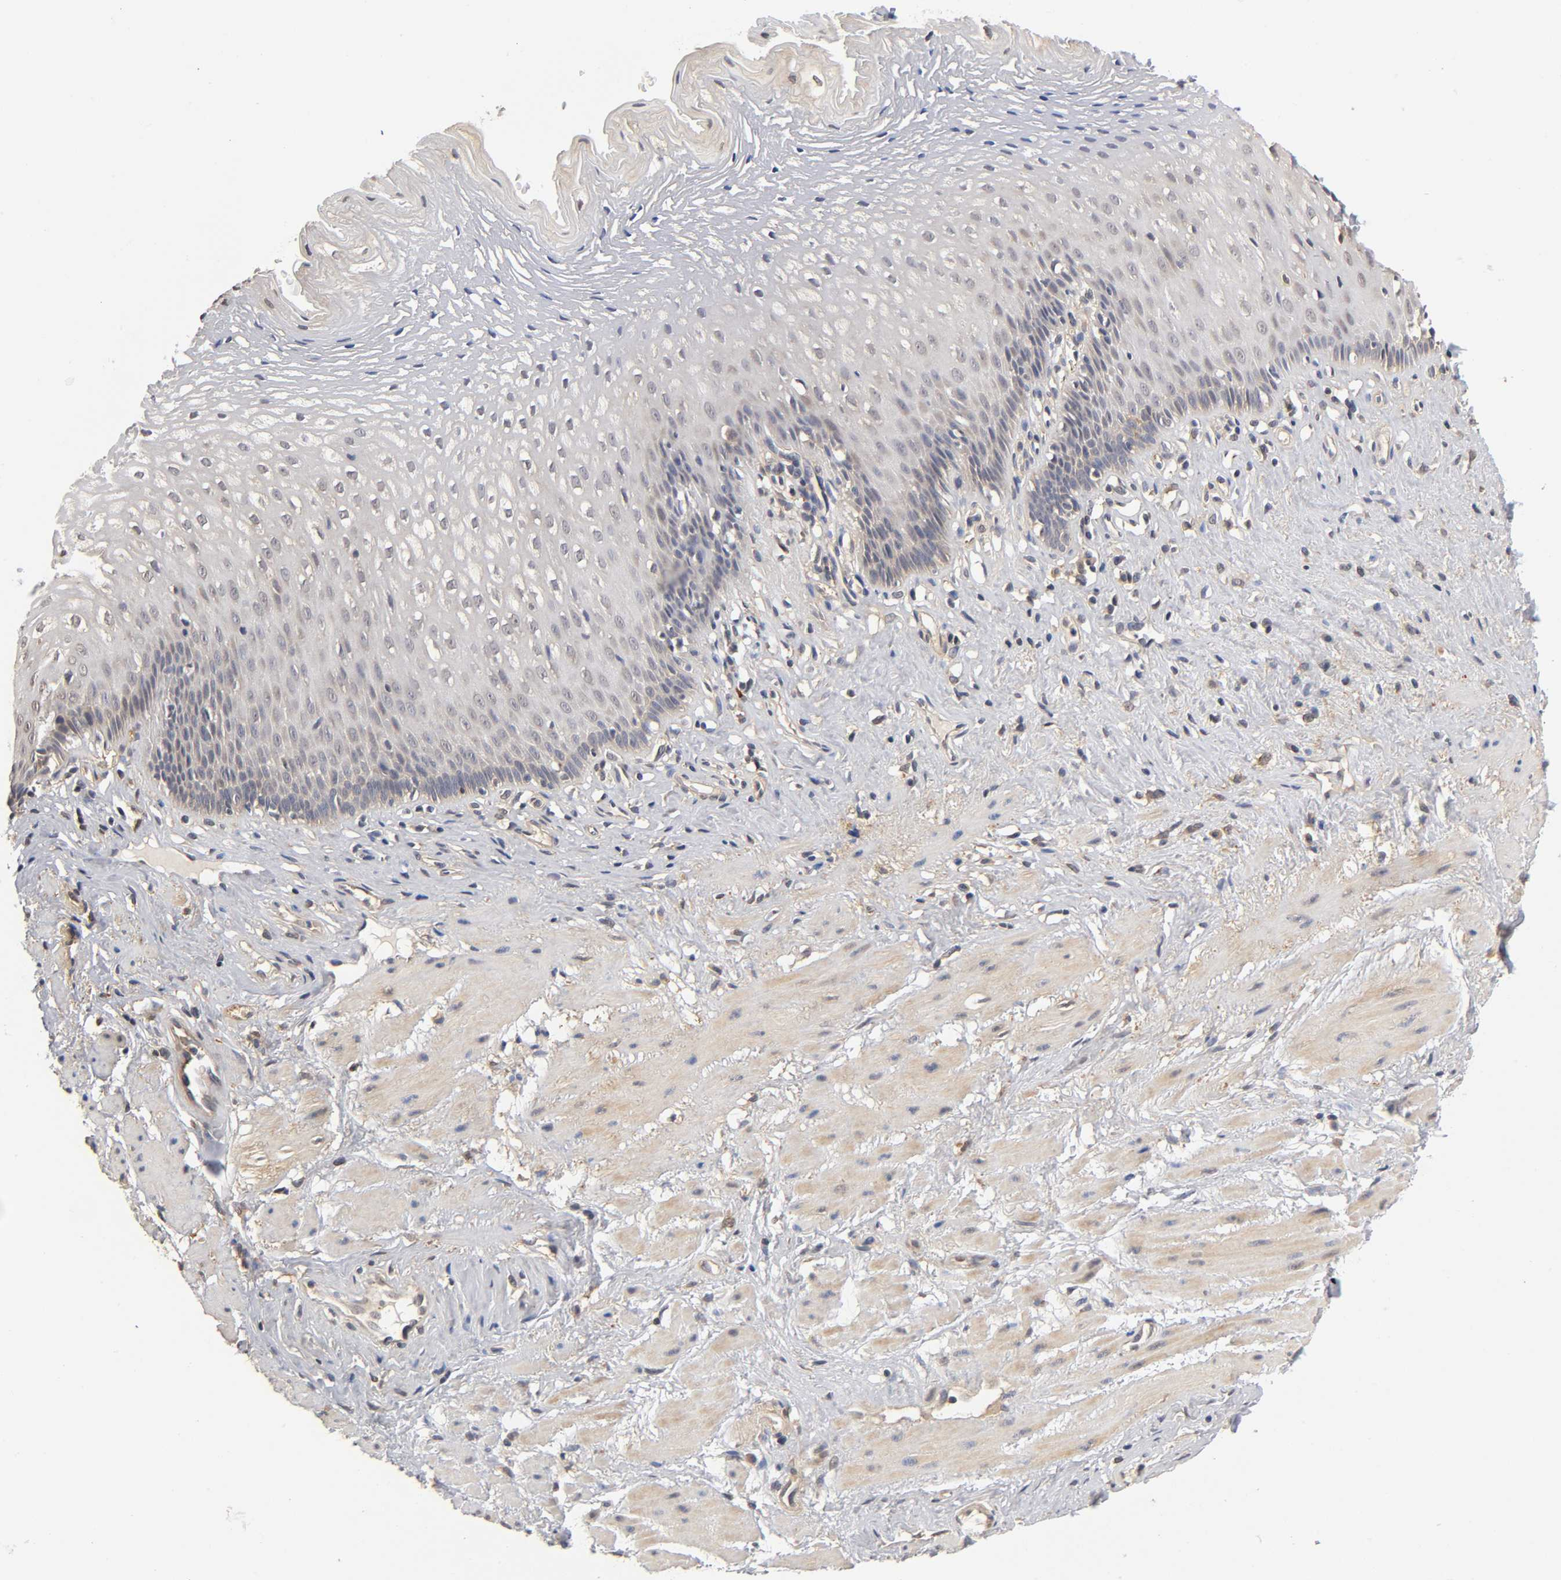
{"staining": {"intensity": "negative", "quantity": "none", "location": "none"}, "tissue": "esophagus", "cell_type": "Squamous epithelial cells", "image_type": "normal", "snomed": [{"axis": "morphology", "description": "Normal tissue, NOS"}, {"axis": "topography", "description": "Esophagus"}], "caption": "The immunohistochemistry (IHC) histopathology image has no significant staining in squamous epithelial cells of esophagus.", "gene": "PDE5A", "patient": {"sex": "female", "age": 70}}